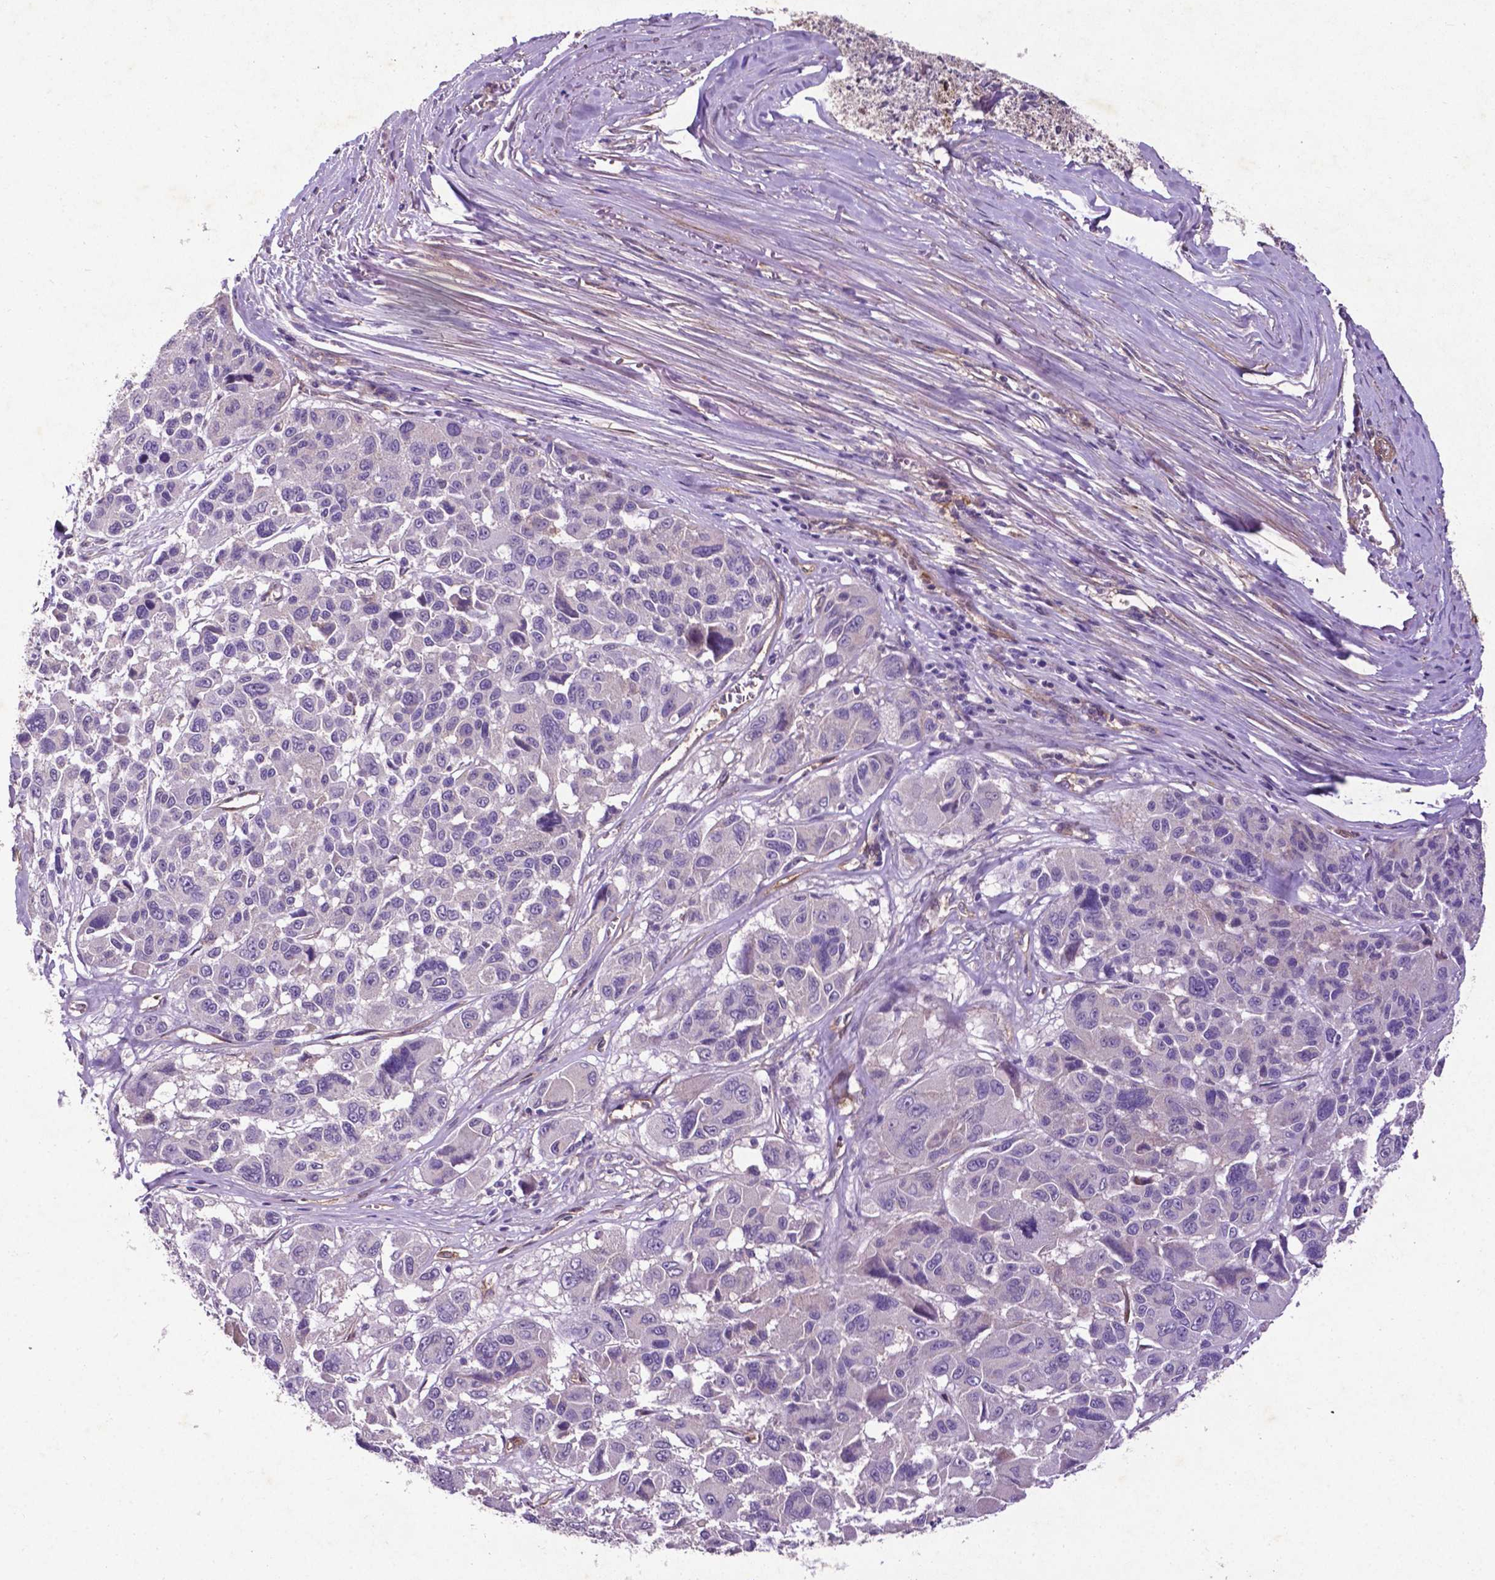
{"staining": {"intensity": "negative", "quantity": "none", "location": "none"}, "tissue": "melanoma", "cell_type": "Tumor cells", "image_type": "cancer", "snomed": [{"axis": "morphology", "description": "Malignant melanoma, NOS"}, {"axis": "topography", "description": "Skin"}], "caption": "A high-resolution photomicrograph shows immunohistochemistry staining of melanoma, which shows no significant staining in tumor cells.", "gene": "RRAS", "patient": {"sex": "female", "age": 66}}